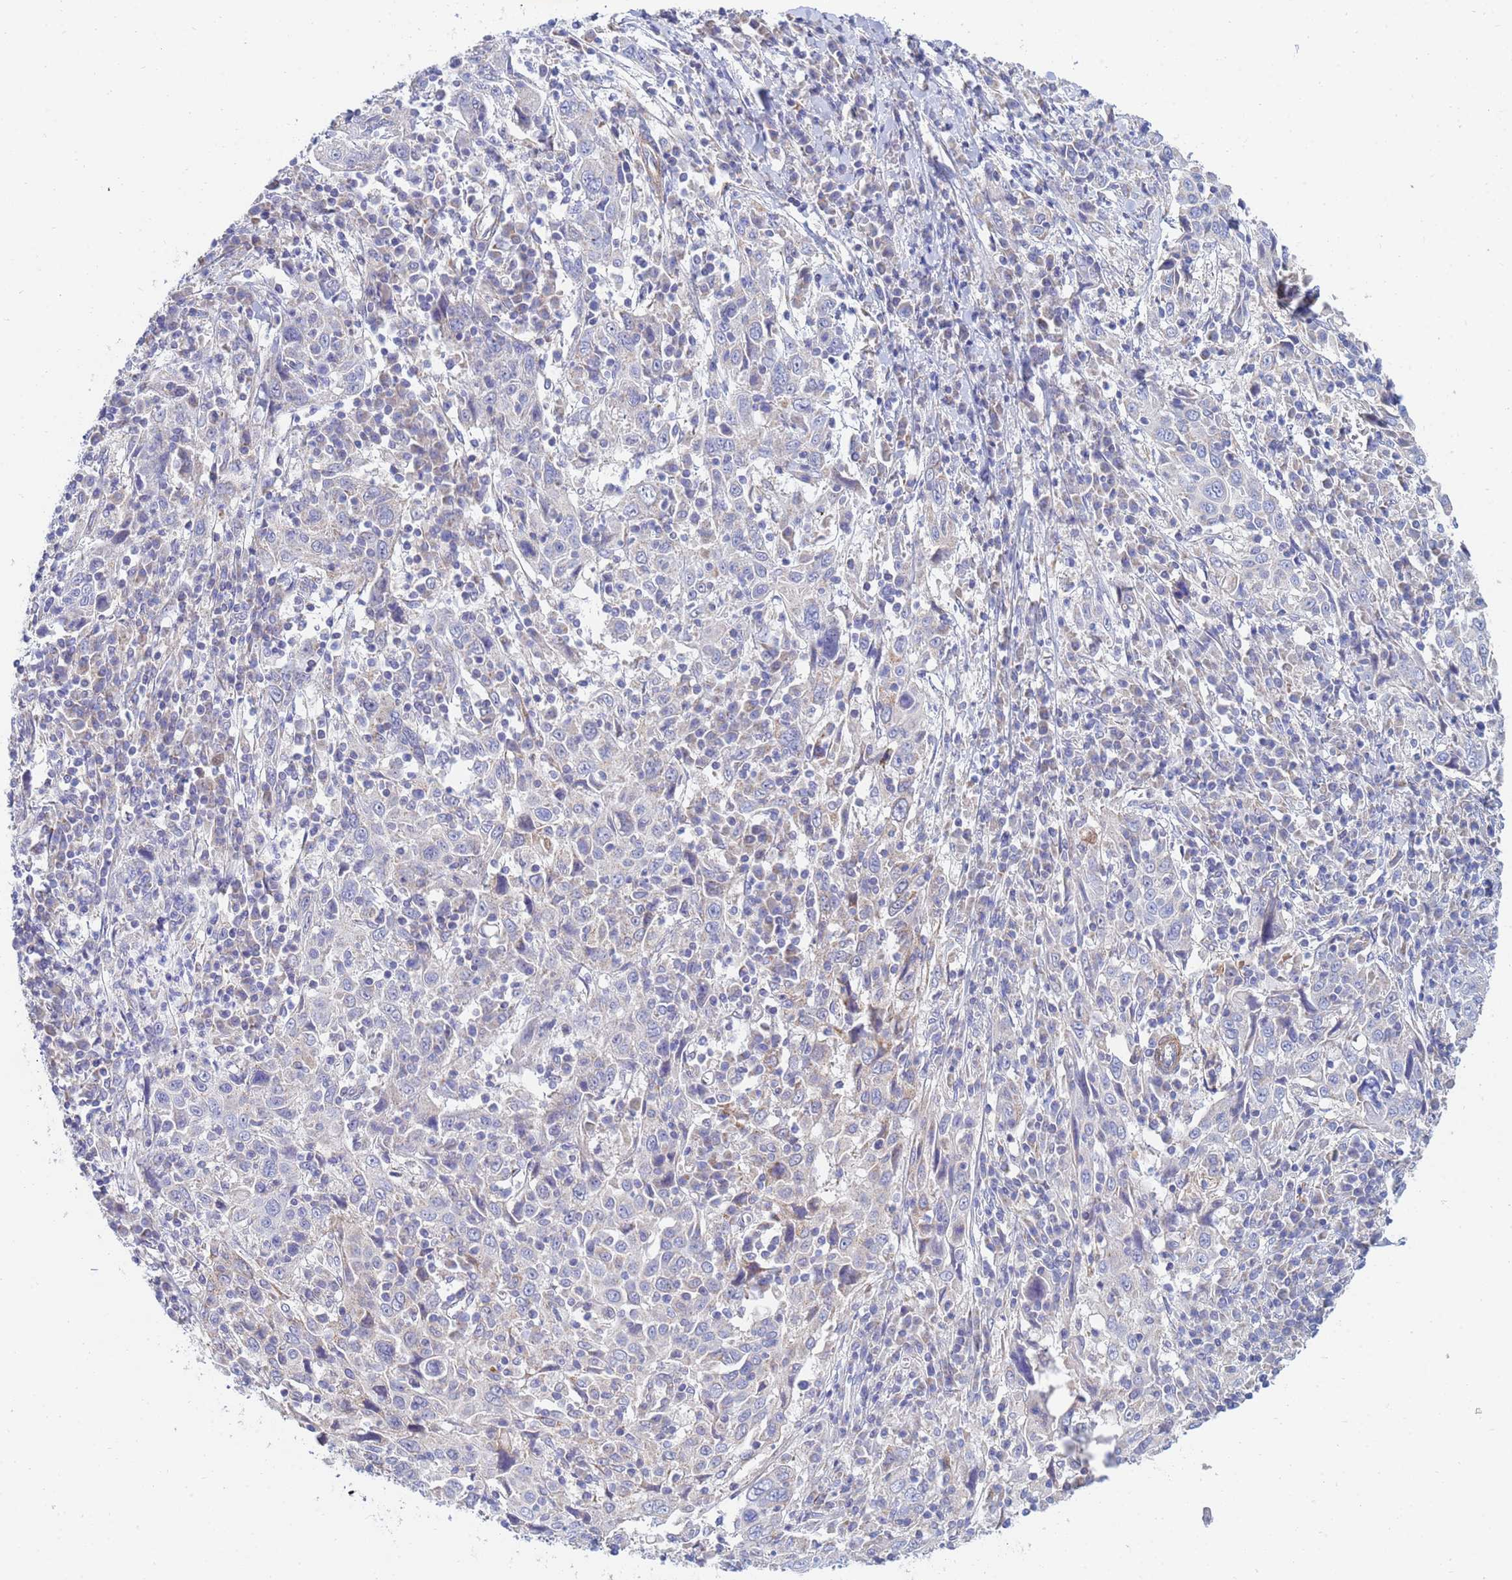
{"staining": {"intensity": "negative", "quantity": "none", "location": "none"}, "tissue": "cervical cancer", "cell_type": "Tumor cells", "image_type": "cancer", "snomed": [{"axis": "morphology", "description": "Squamous cell carcinoma, NOS"}, {"axis": "topography", "description": "Cervix"}], "caption": "DAB (3,3'-diaminobenzidine) immunohistochemical staining of human cervical cancer (squamous cell carcinoma) reveals no significant staining in tumor cells.", "gene": "SDR39U1", "patient": {"sex": "female", "age": 46}}